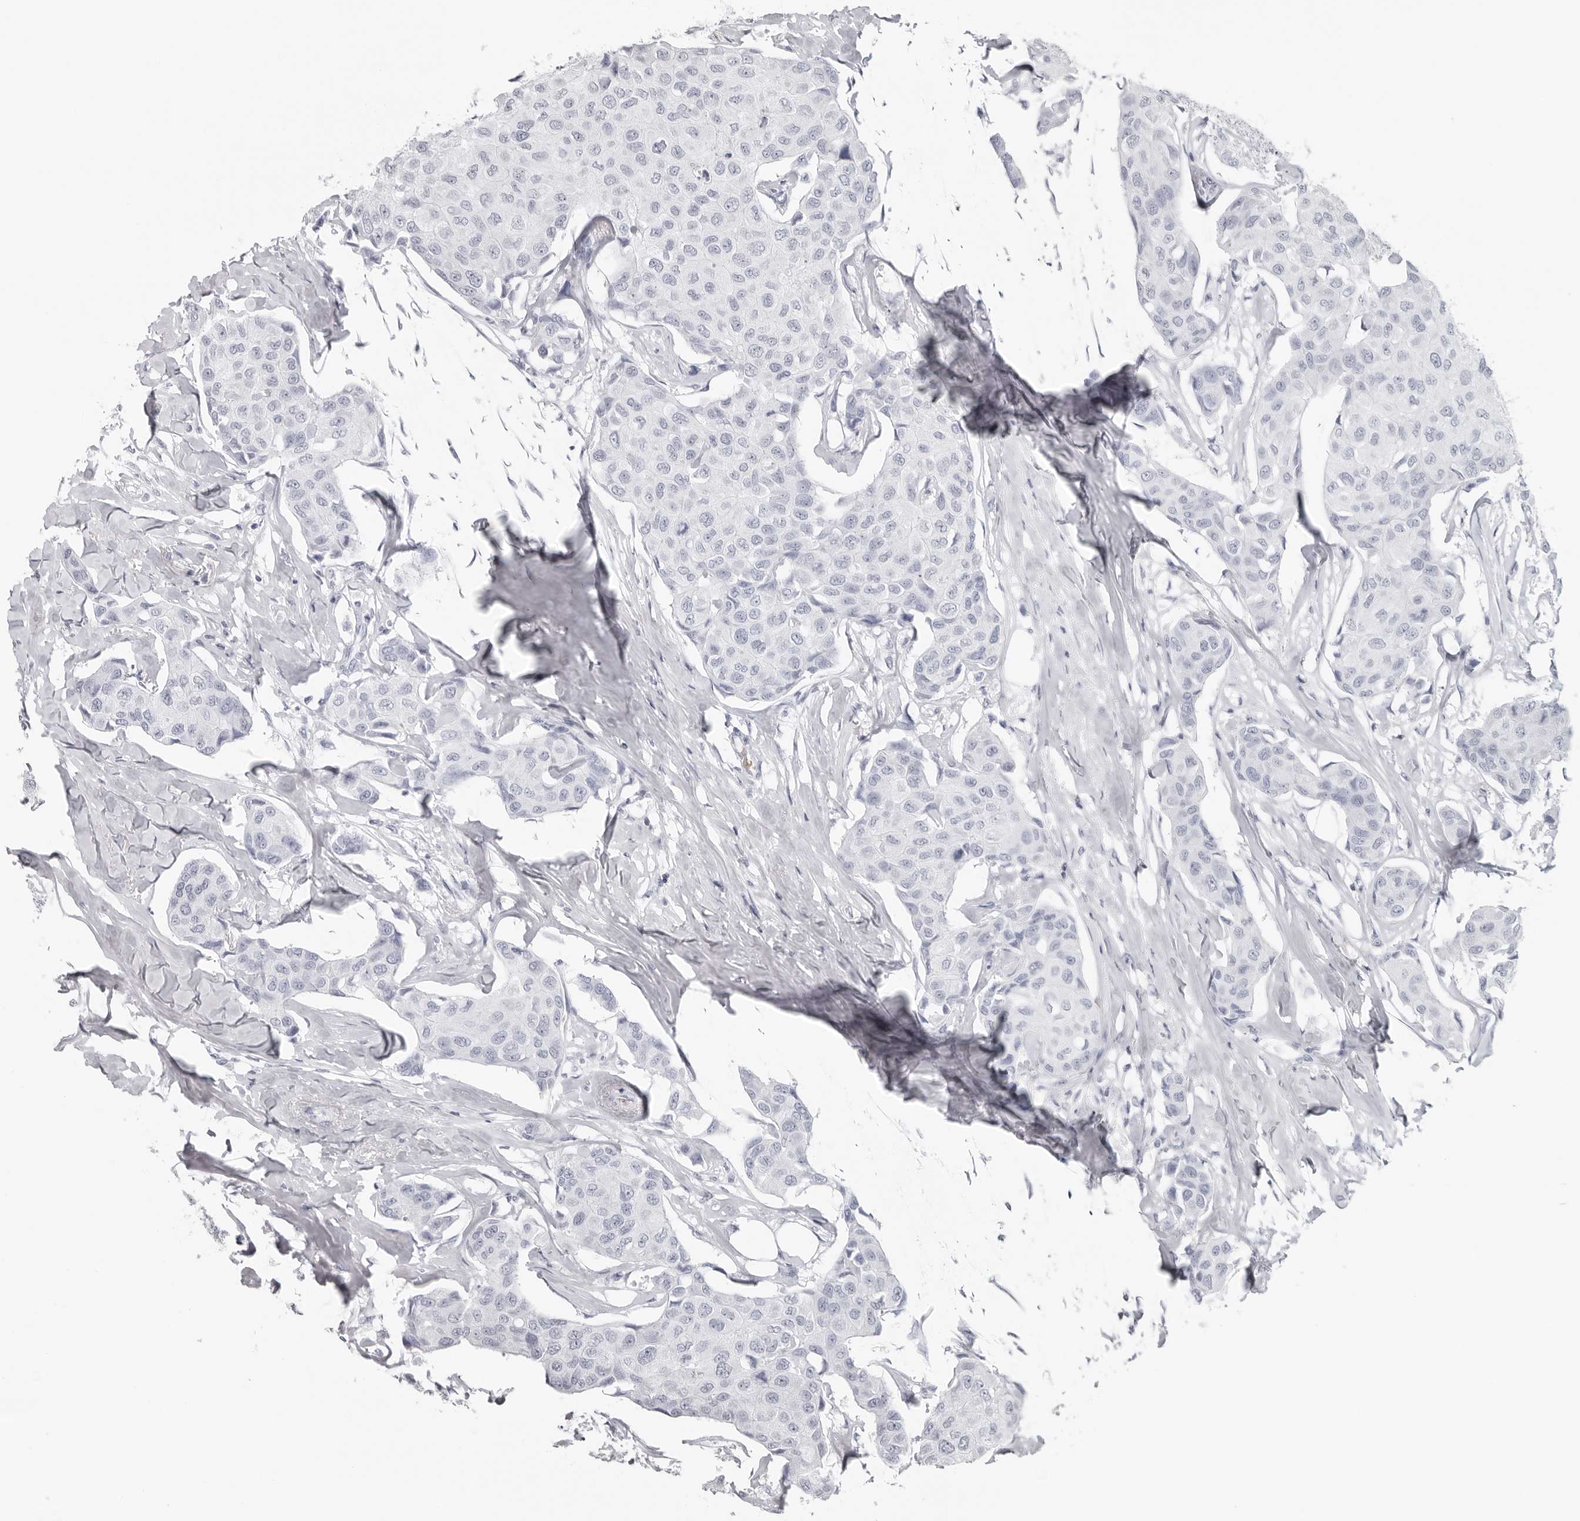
{"staining": {"intensity": "negative", "quantity": "none", "location": "none"}, "tissue": "breast cancer", "cell_type": "Tumor cells", "image_type": "cancer", "snomed": [{"axis": "morphology", "description": "Duct carcinoma"}, {"axis": "topography", "description": "Breast"}], "caption": "The immunohistochemistry (IHC) image has no significant expression in tumor cells of breast cancer tissue.", "gene": "EPB41", "patient": {"sex": "female", "age": 80}}